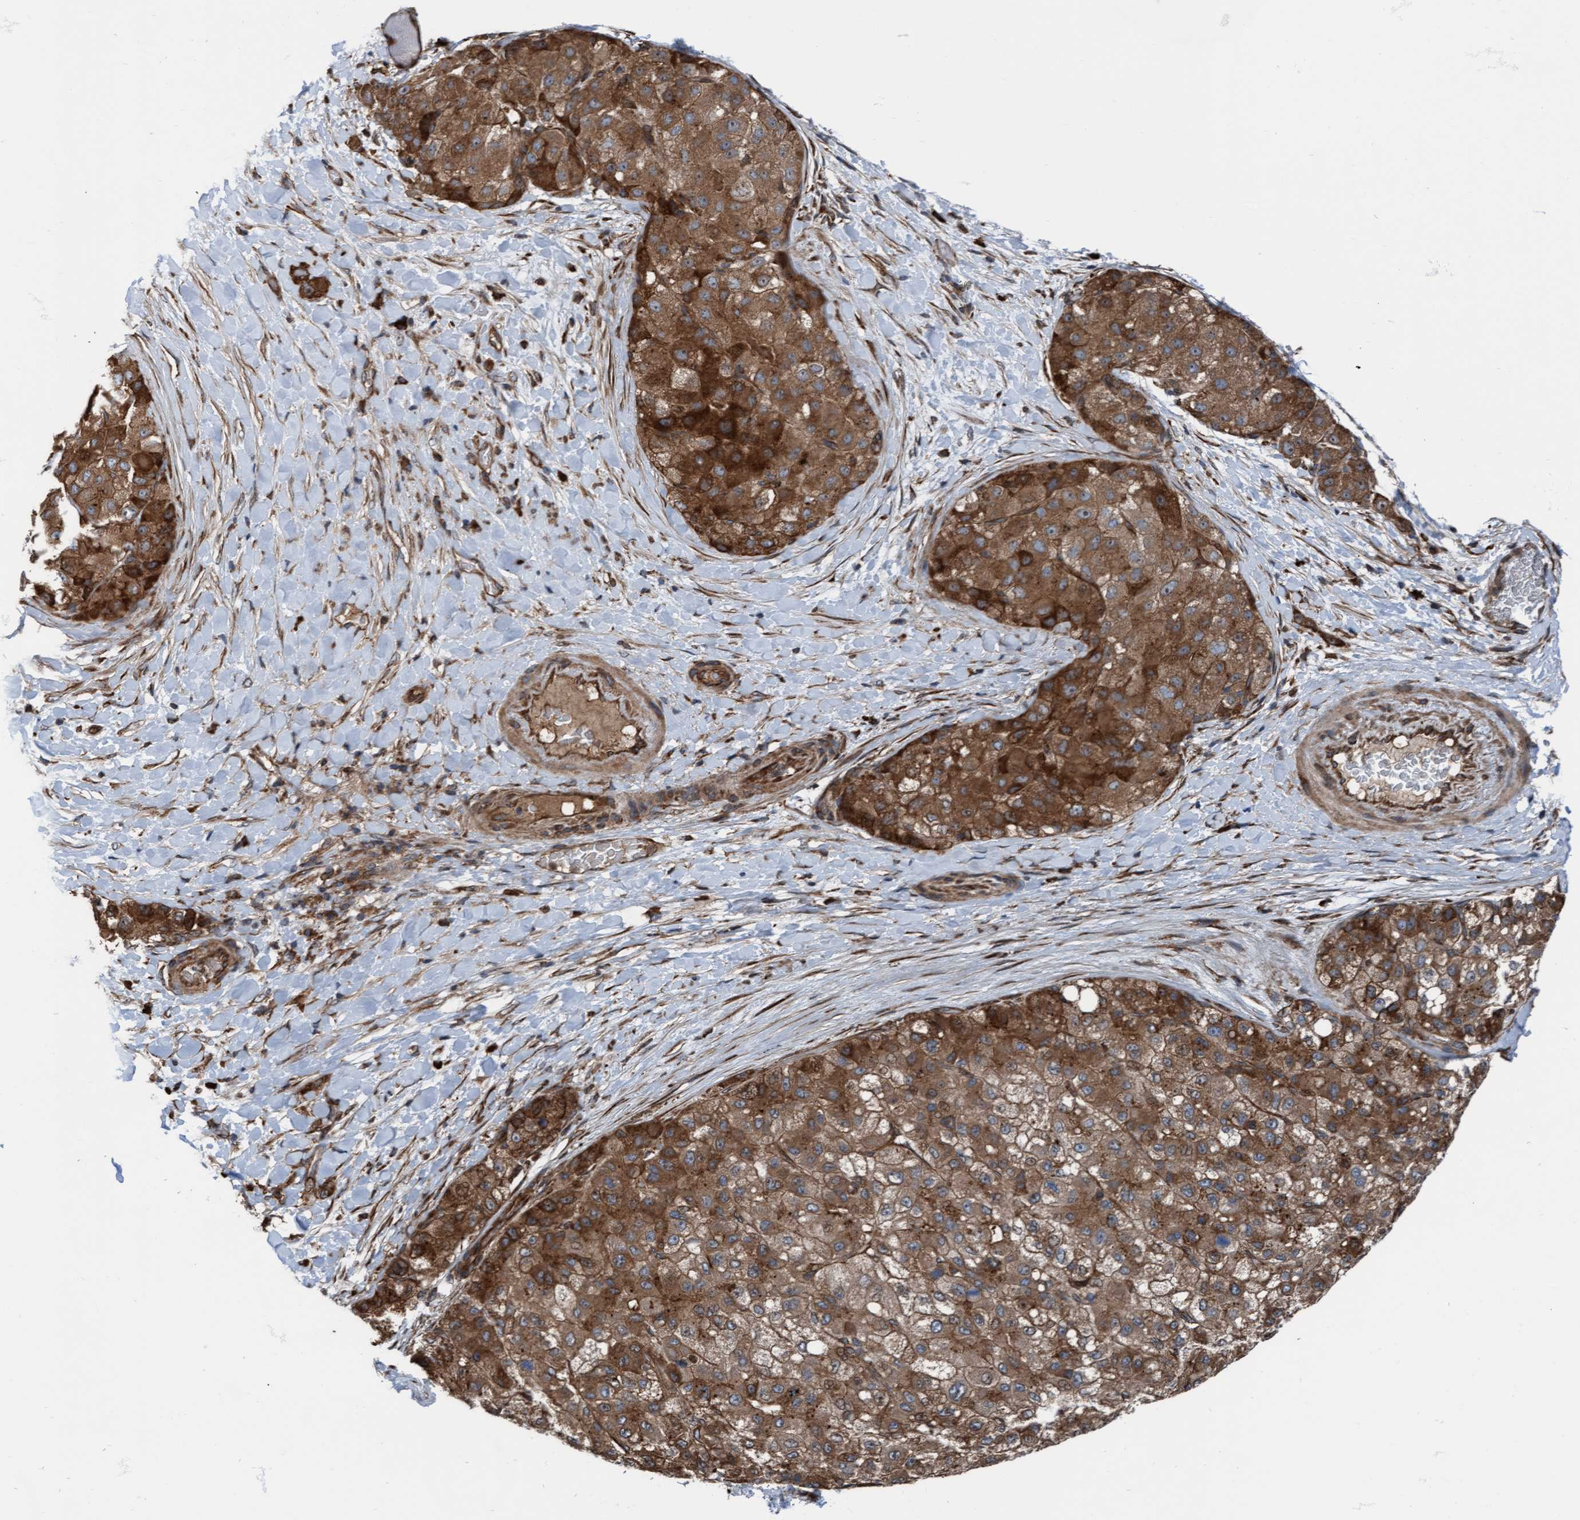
{"staining": {"intensity": "moderate", "quantity": ">75%", "location": "cytoplasmic/membranous"}, "tissue": "liver cancer", "cell_type": "Tumor cells", "image_type": "cancer", "snomed": [{"axis": "morphology", "description": "Carcinoma, Hepatocellular, NOS"}, {"axis": "topography", "description": "Liver"}], "caption": "A medium amount of moderate cytoplasmic/membranous staining is identified in about >75% of tumor cells in liver cancer (hepatocellular carcinoma) tissue. (brown staining indicates protein expression, while blue staining denotes nuclei).", "gene": "RAP1GAP2", "patient": {"sex": "male", "age": 80}}